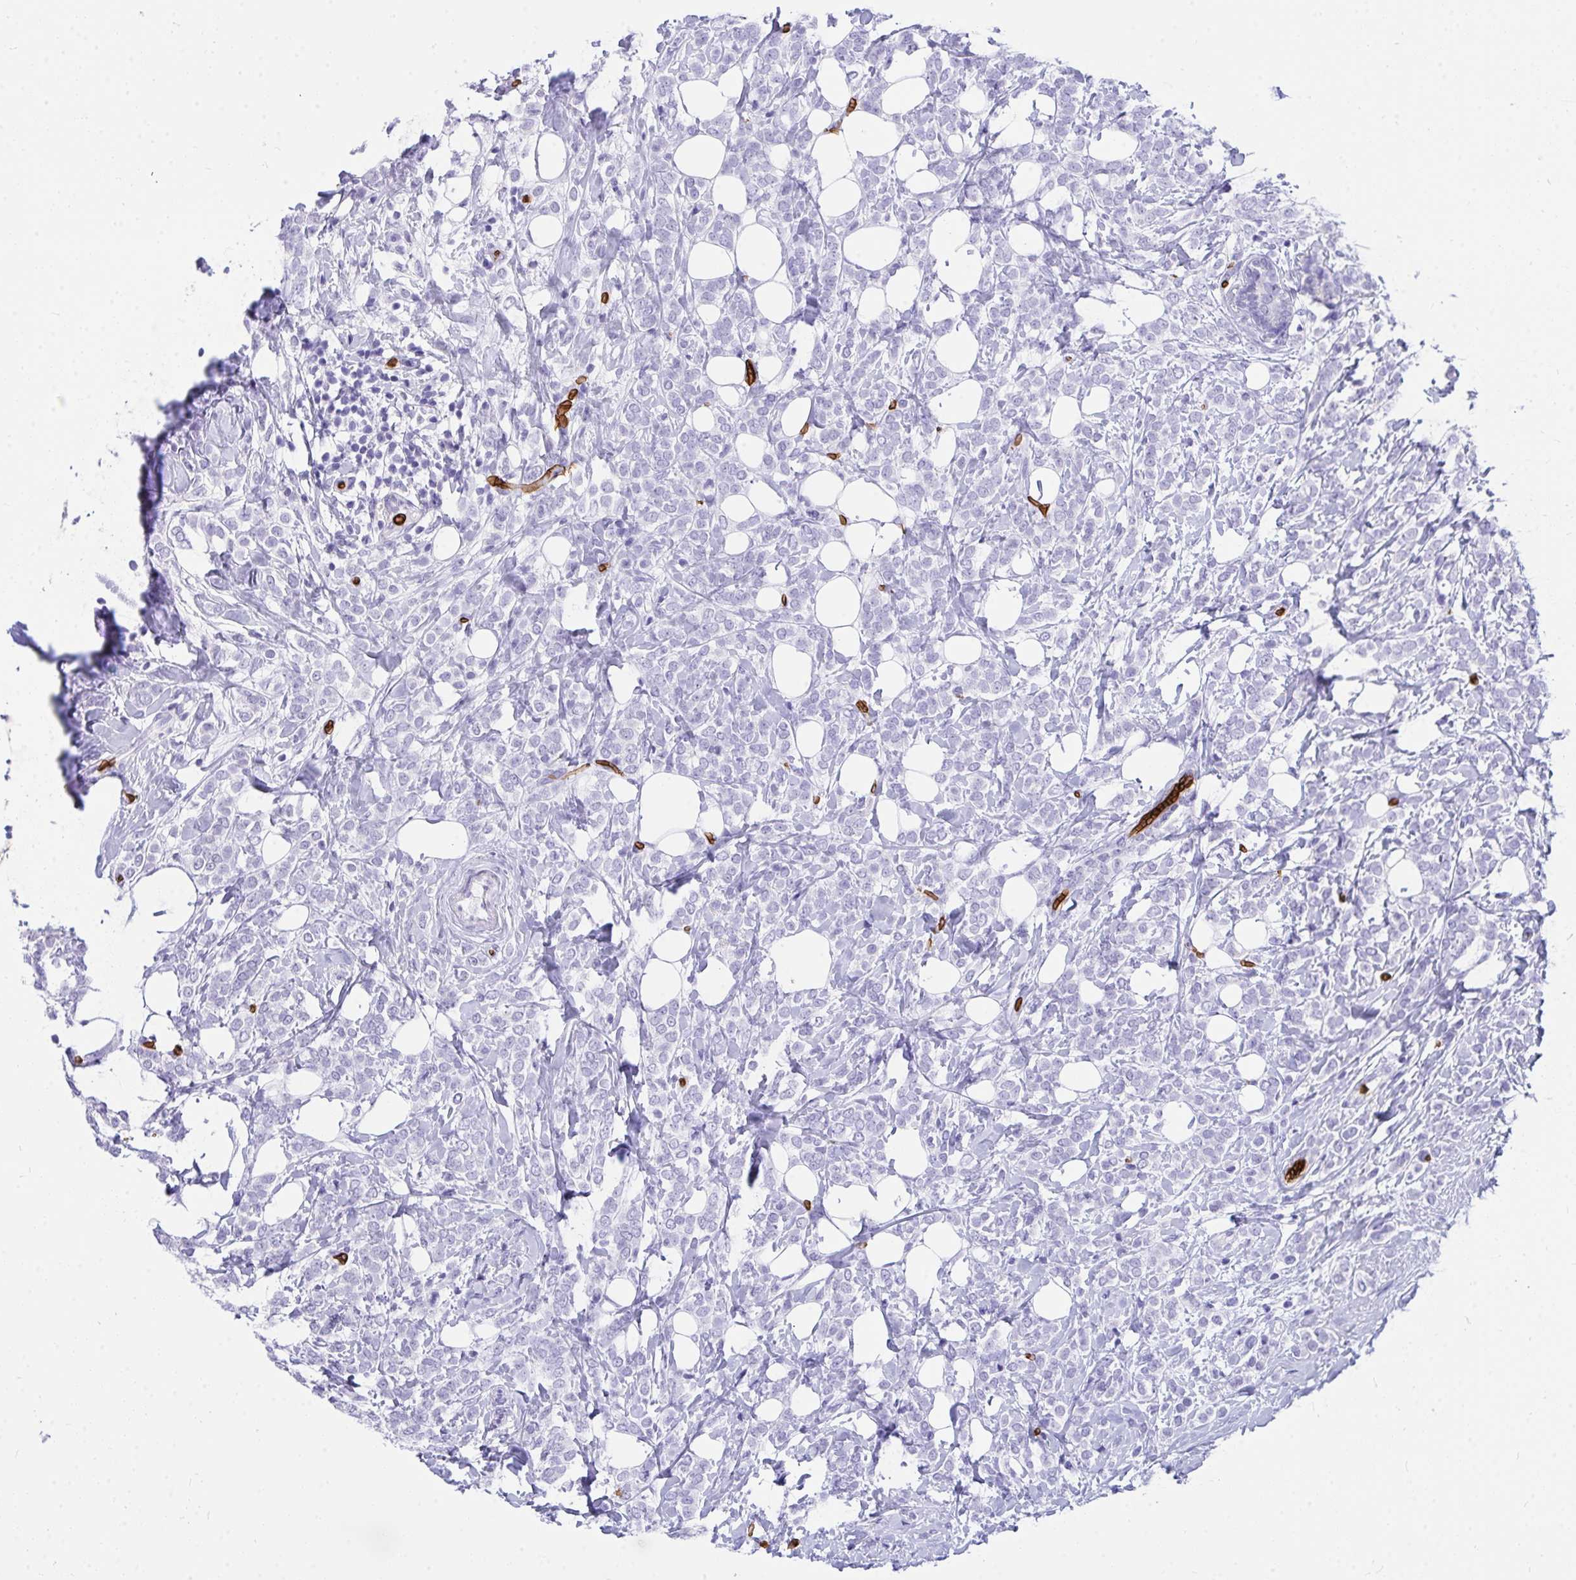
{"staining": {"intensity": "negative", "quantity": "none", "location": "none"}, "tissue": "breast cancer", "cell_type": "Tumor cells", "image_type": "cancer", "snomed": [{"axis": "morphology", "description": "Lobular carcinoma"}, {"axis": "topography", "description": "Breast"}], "caption": "Micrograph shows no protein positivity in tumor cells of breast cancer (lobular carcinoma) tissue.", "gene": "ANK1", "patient": {"sex": "female", "age": 49}}